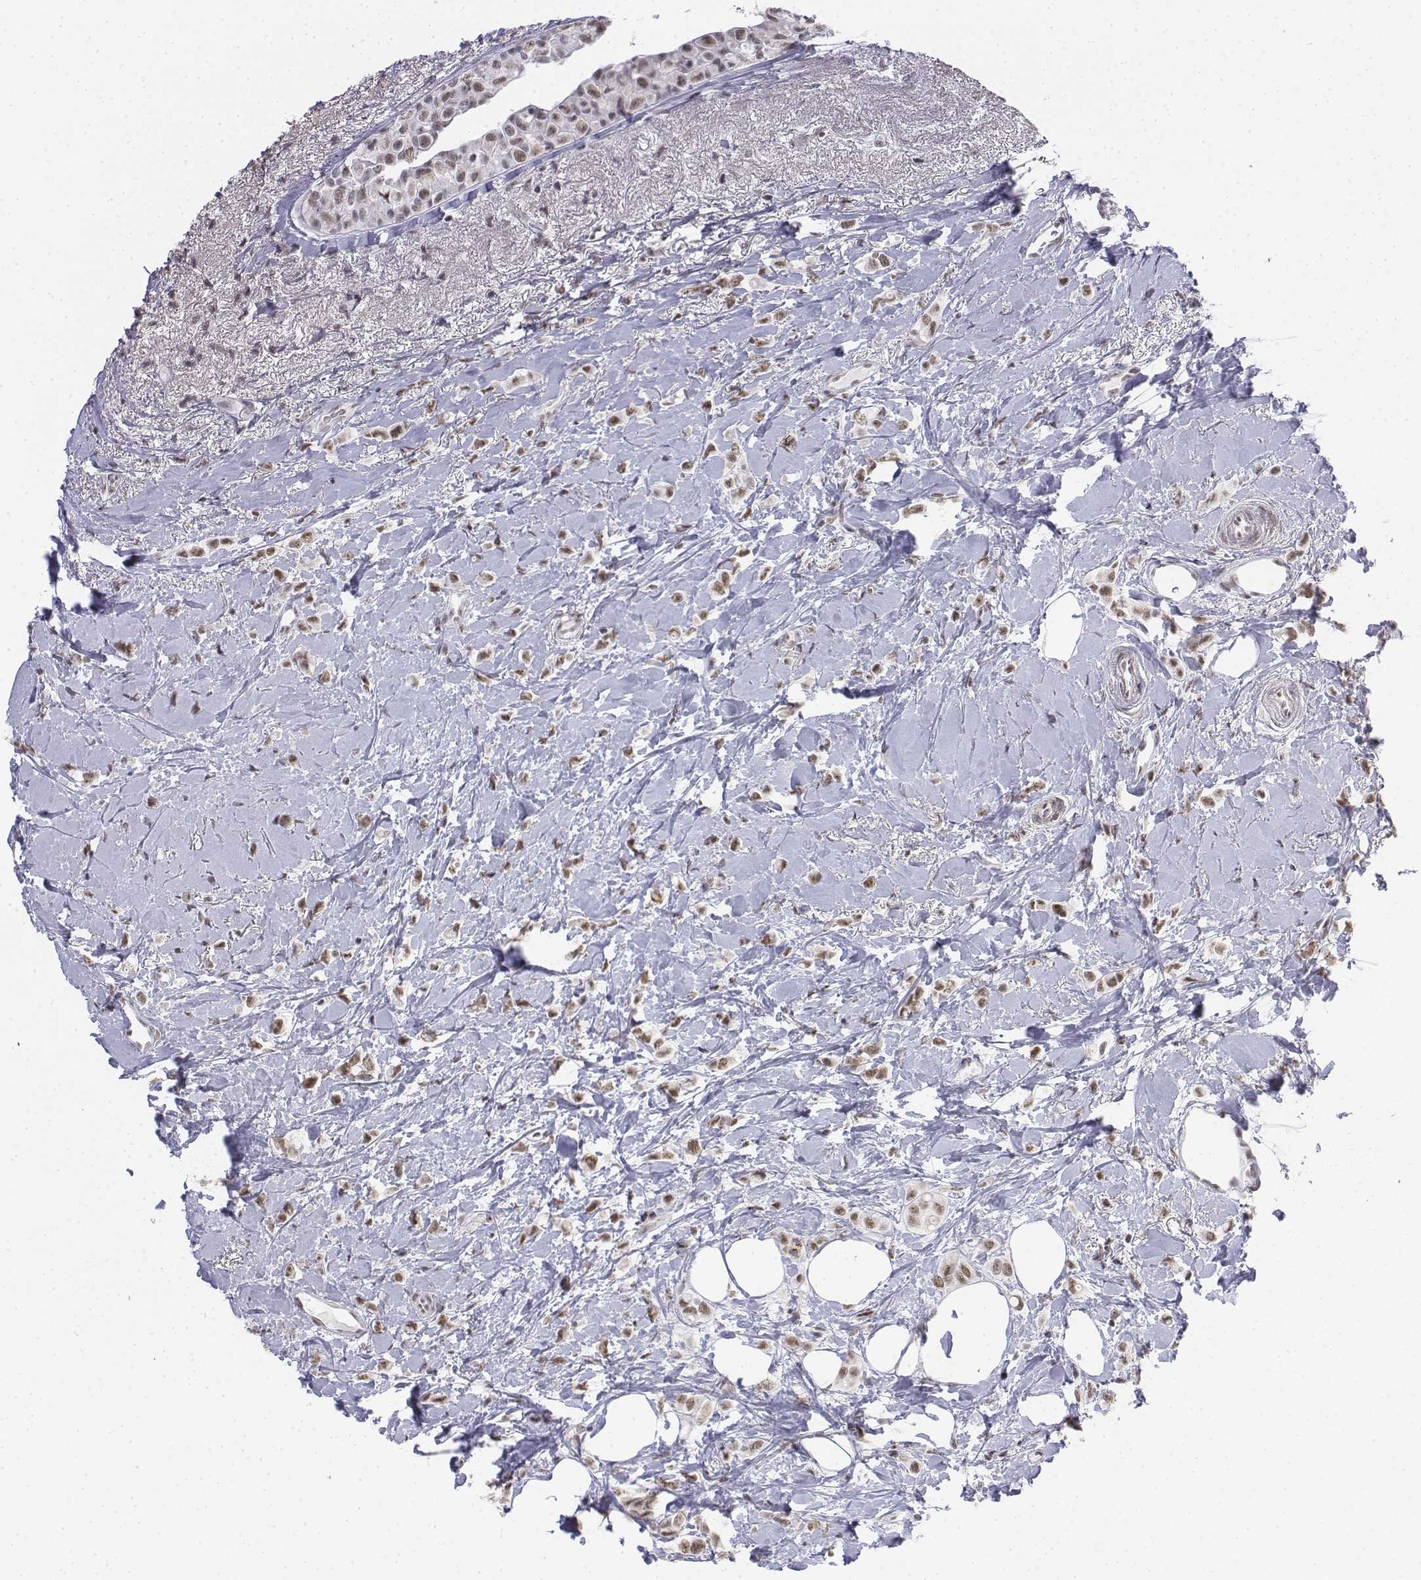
{"staining": {"intensity": "moderate", "quantity": ">75%", "location": "nuclear"}, "tissue": "breast cancer", "cell_type": "Tumor cells", "image_type": "cancer", "snomed": [{"axis": "morphology", "description": "Lobular carcinoma"}, {"axis": "topography", "description": "Breast"}], "caption": "Moderate nuclear protein positivity is seen in approximately >75% of tumor cells in breast lobular carcinoma.", "gene": "SETD1A", "patient": {"sex": "female", "age": 66}}